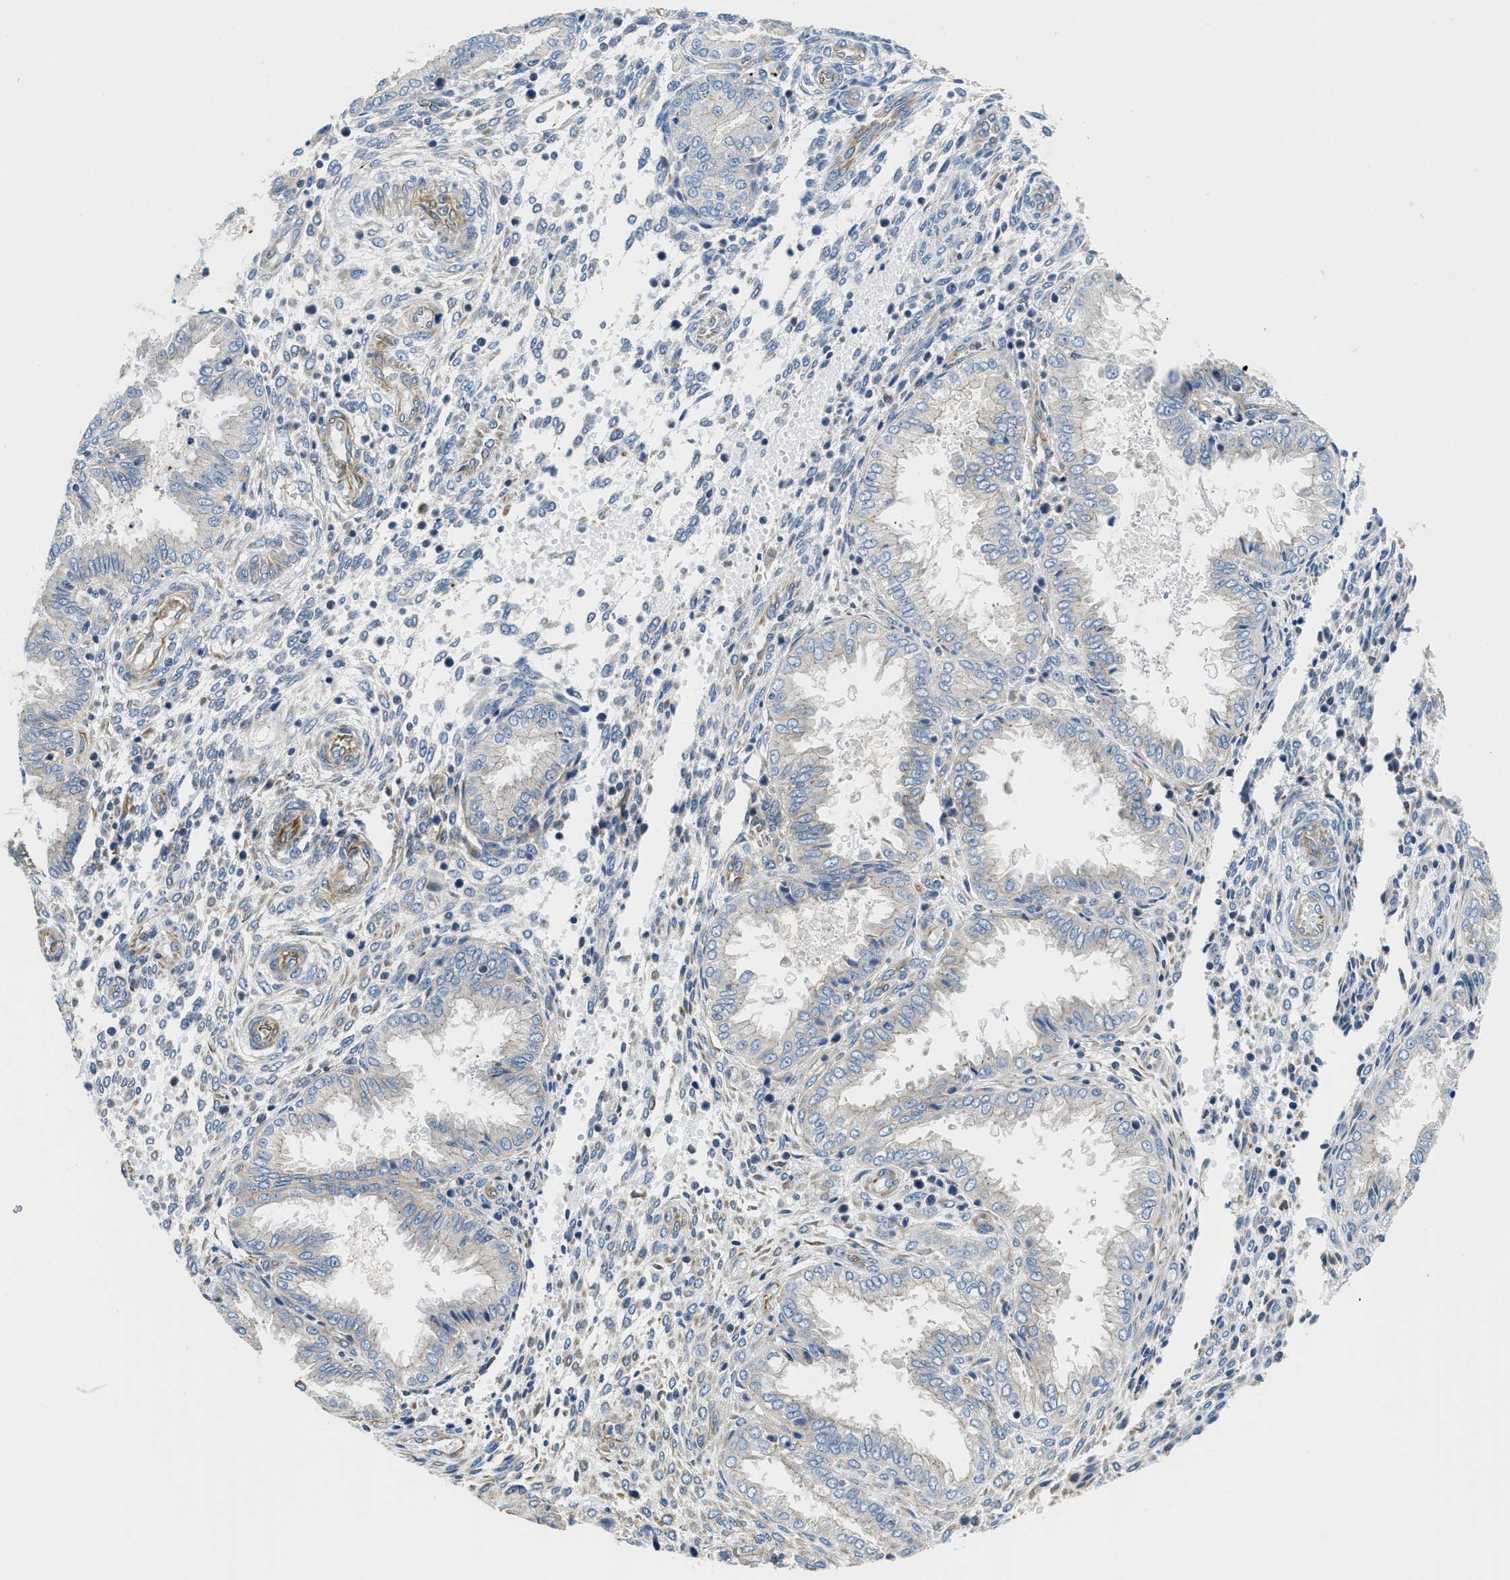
{"staining": {"intensity": "weak", "quantity": "<25%", "location": "cytoplasmic/membranous"}, "tissue": "endometrium", "cell_type": "Cells in endometrial stroma", "image_type": "normal", "snomed": [{"axis": "morphology", "description": "Normal tissue, NOS"}, {"axis": "topography", "description": "Endometrium"}], "caption": "Protein analysis of unremarkable endometrium demonstrates no significant staining in cells in endometrial stroma. Nuclei are stained in blue.", "gene": "HSD17B12", "patient": {"sex": "female", "age": 33}}